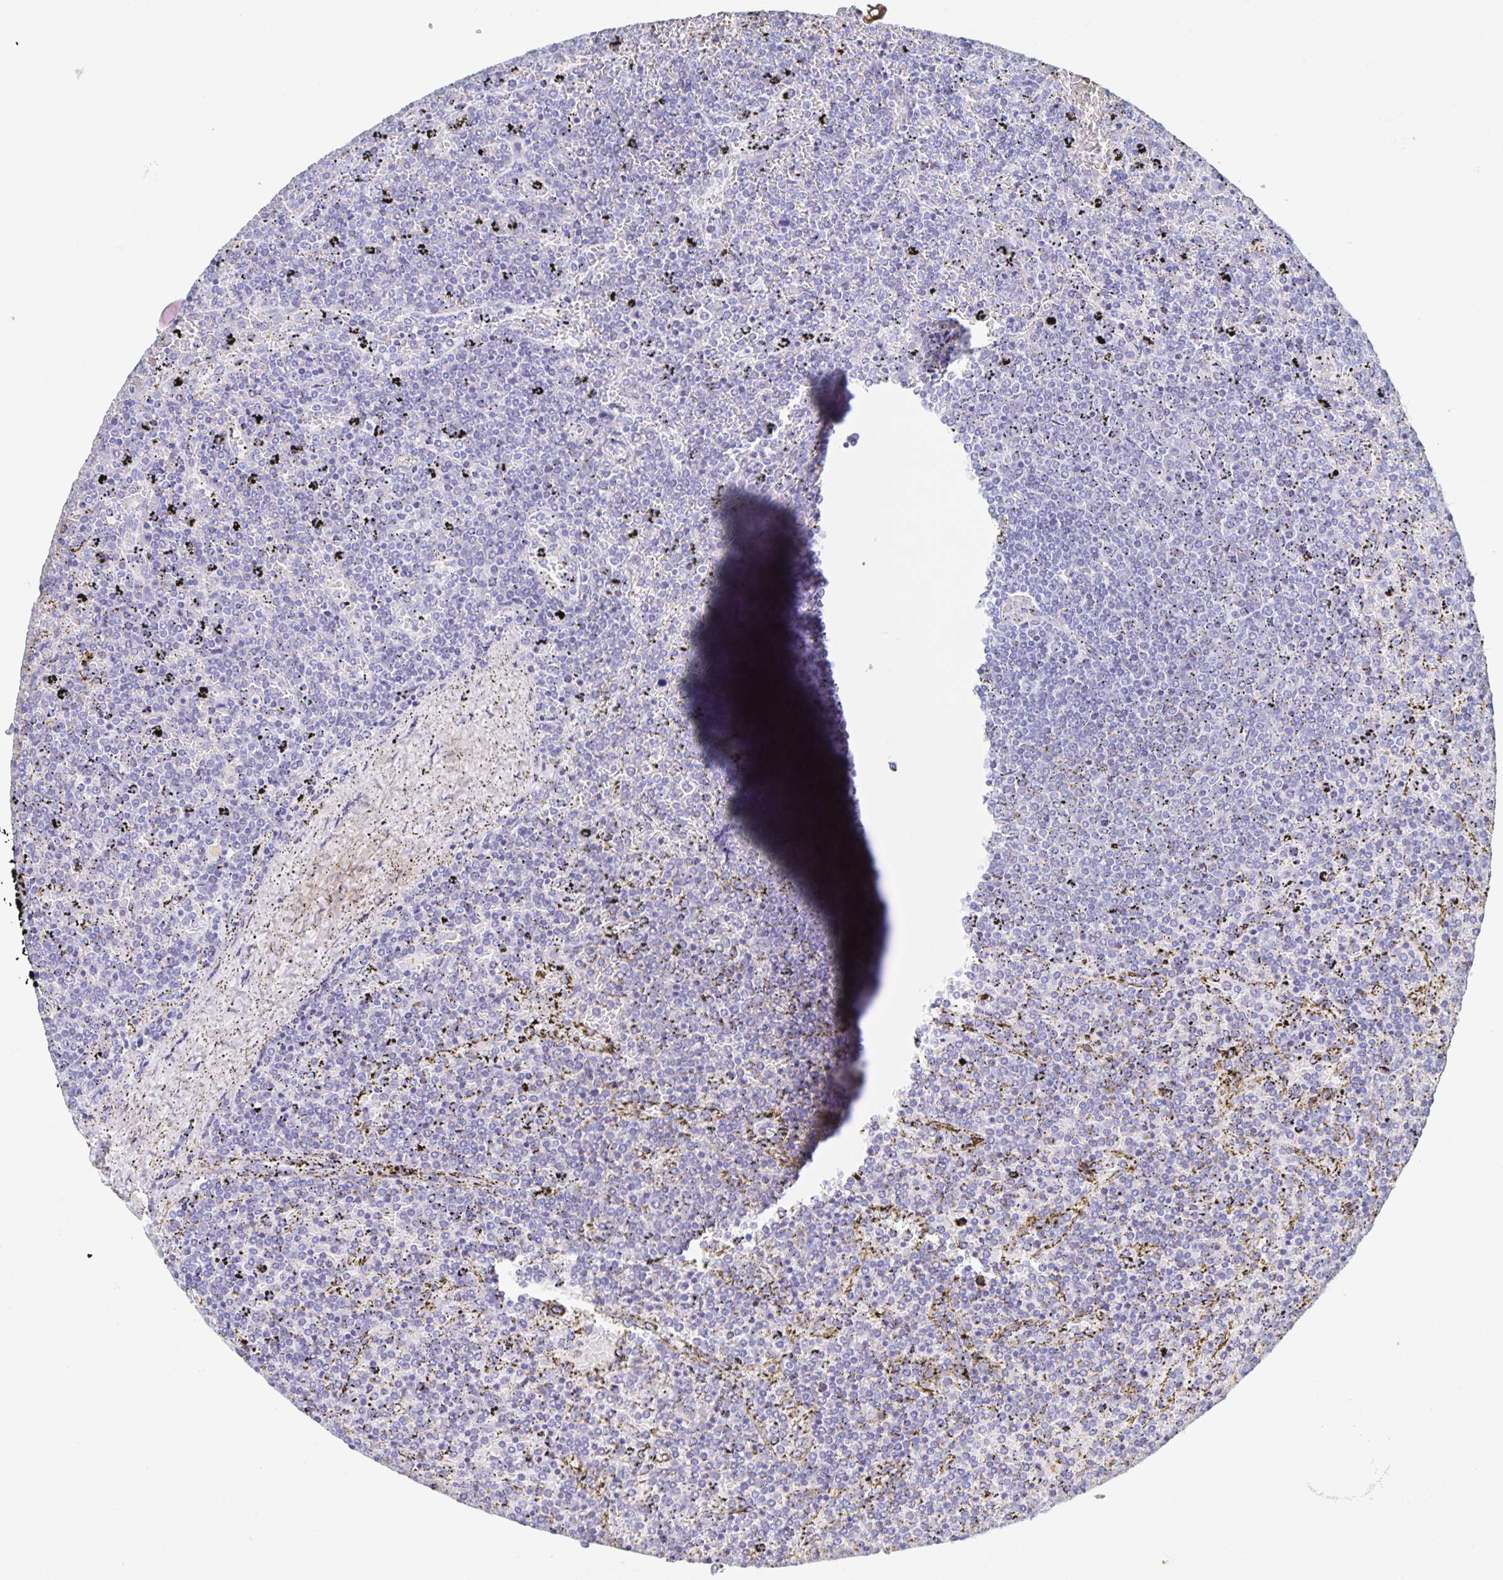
{"staining": {"intensity": "negative", "quantity": "none", "location": "none"}, "tissue": "lymphoma", "cell_type": "Tumor cells", "image_type": "cancer", "snomed": [{"axis": "morphology", "description": "Malignant lymphoma, non-Hodgkin's type, Low grade"}, {"axis": "topography", "description": "Spleen"}], "caption": "Immunohistochemistry (IHC) micrograph of human low-grade malignant lymphoma, non-Hodgkin's type stained for a protein (brown), which reveals no expression in tumor cells.", "gene": "DMBT1", "patient": {"sex": "female", "age": 77}}